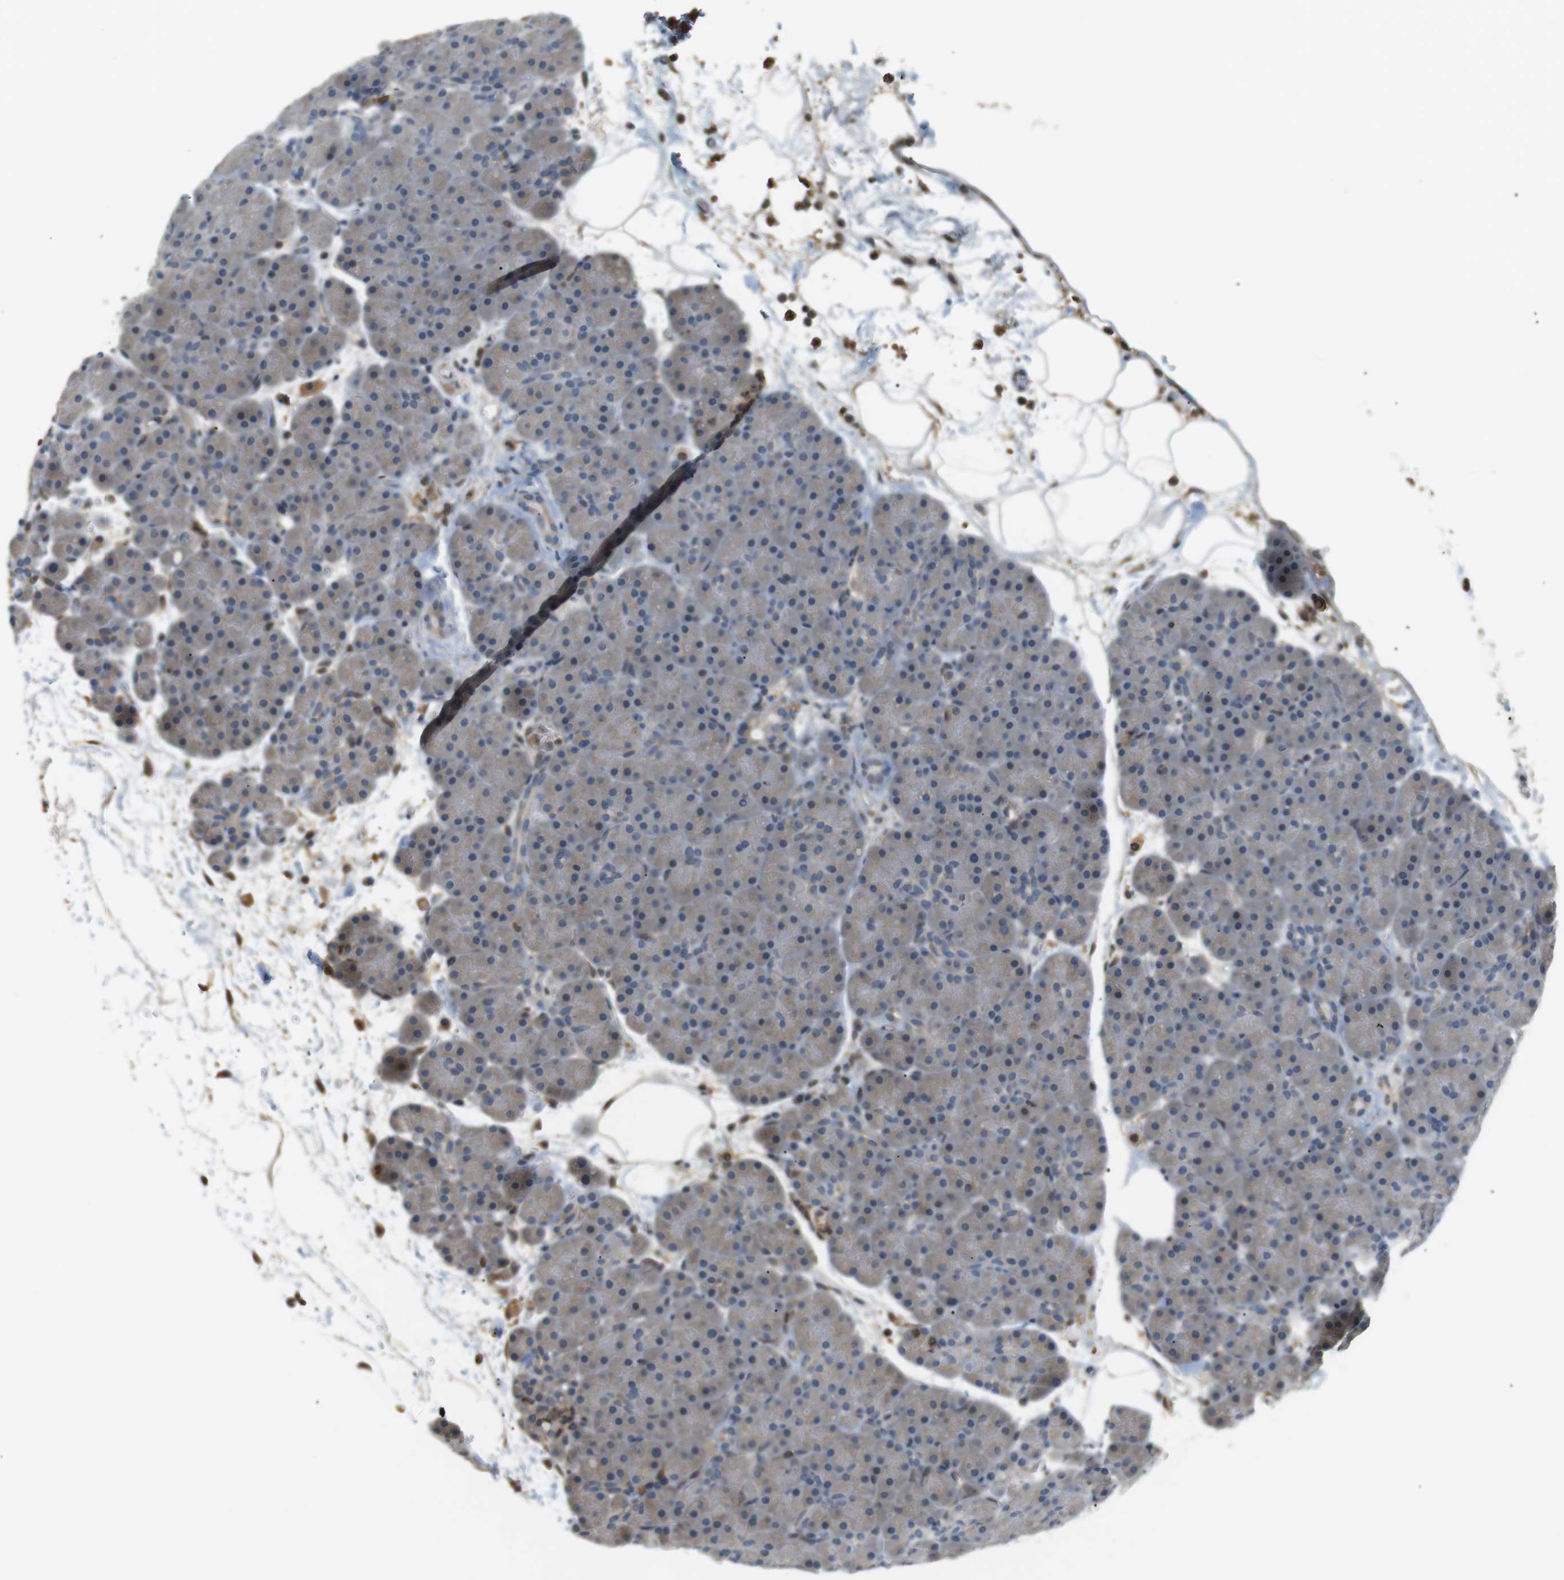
{"staining": {"intensity": "weak", "quantity": "<25%", "location": "cytoplasmic/membranous"}, "tissue": "pancreas", "cell_type": "Exocrine glandular cells", "image_type": "normal", "snomed": [{"axis": "morphology", "description": "Normal tissue, NOS"}, {"axis": "topography", "description": "Pancreas"}], "caption": "A high-resolution photomicrograph shows IHC staining of benign pancreas, which displays no significant staining in exocrine glandular cells. Nuclei are stained in blue.", "gene": "P2RY1", "patient": {"sex": "male", "age": 66}}